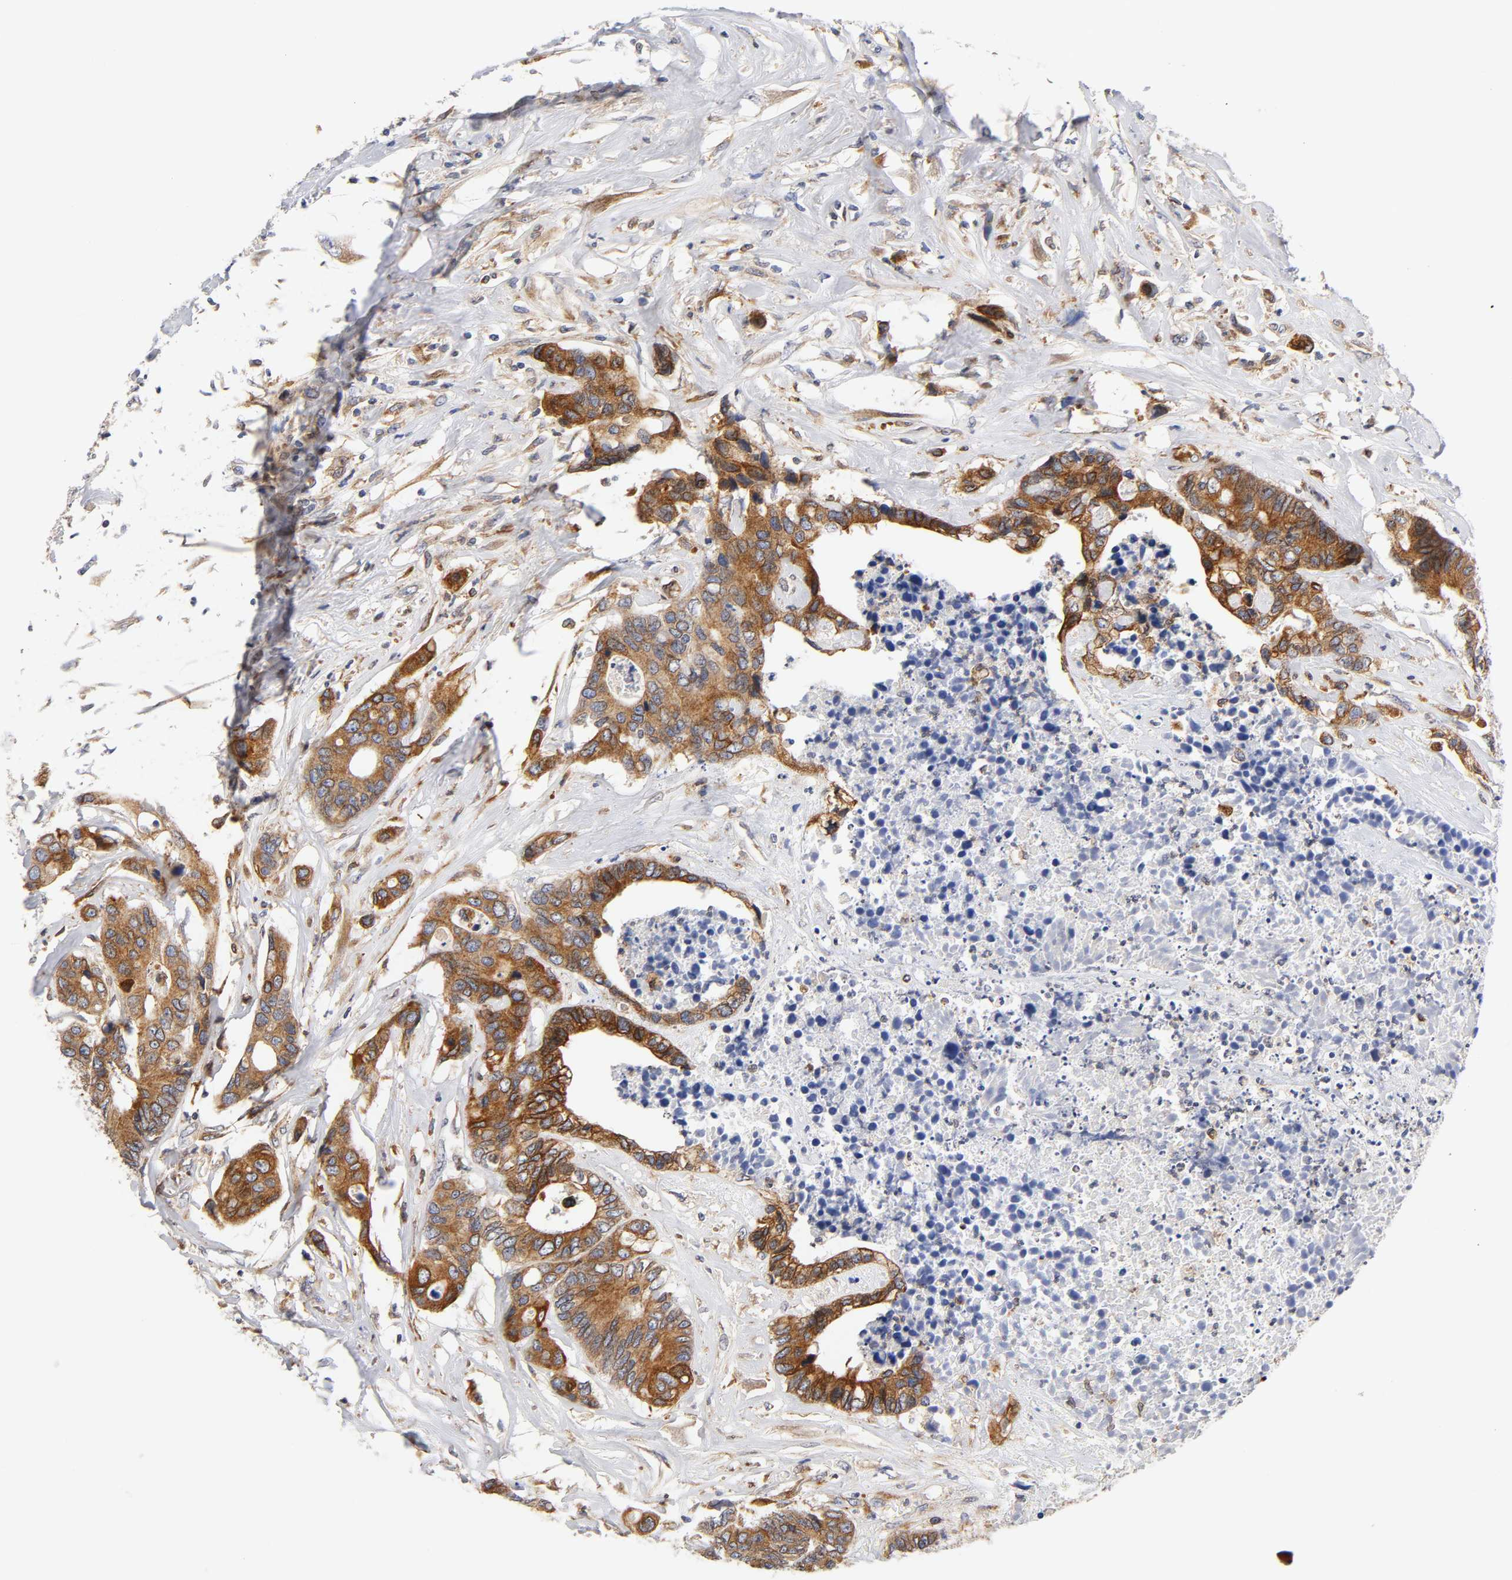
{"staining": {"intensity": "moderate", "quantity": ">75%", "location": "cytoplasmic/membranous"}, "tissue": "colorectal cancer", "cell_type": "Tumor cells", "image_type": "cancer", "snomed": [{"axis": "morphology", "description": "Adenocarcinoma, NOS"}, {"axis": "topography", "description": "Rectum"}], "caption": "Immunohistochemical staining of colorectal cancer (adenocarcinoma) reveals medium levels of moderate cytoplasmic/membranous expression in about >75% of tumor cells.", "gene": "POR", "patient": {"sex": "male", "age": 55}}